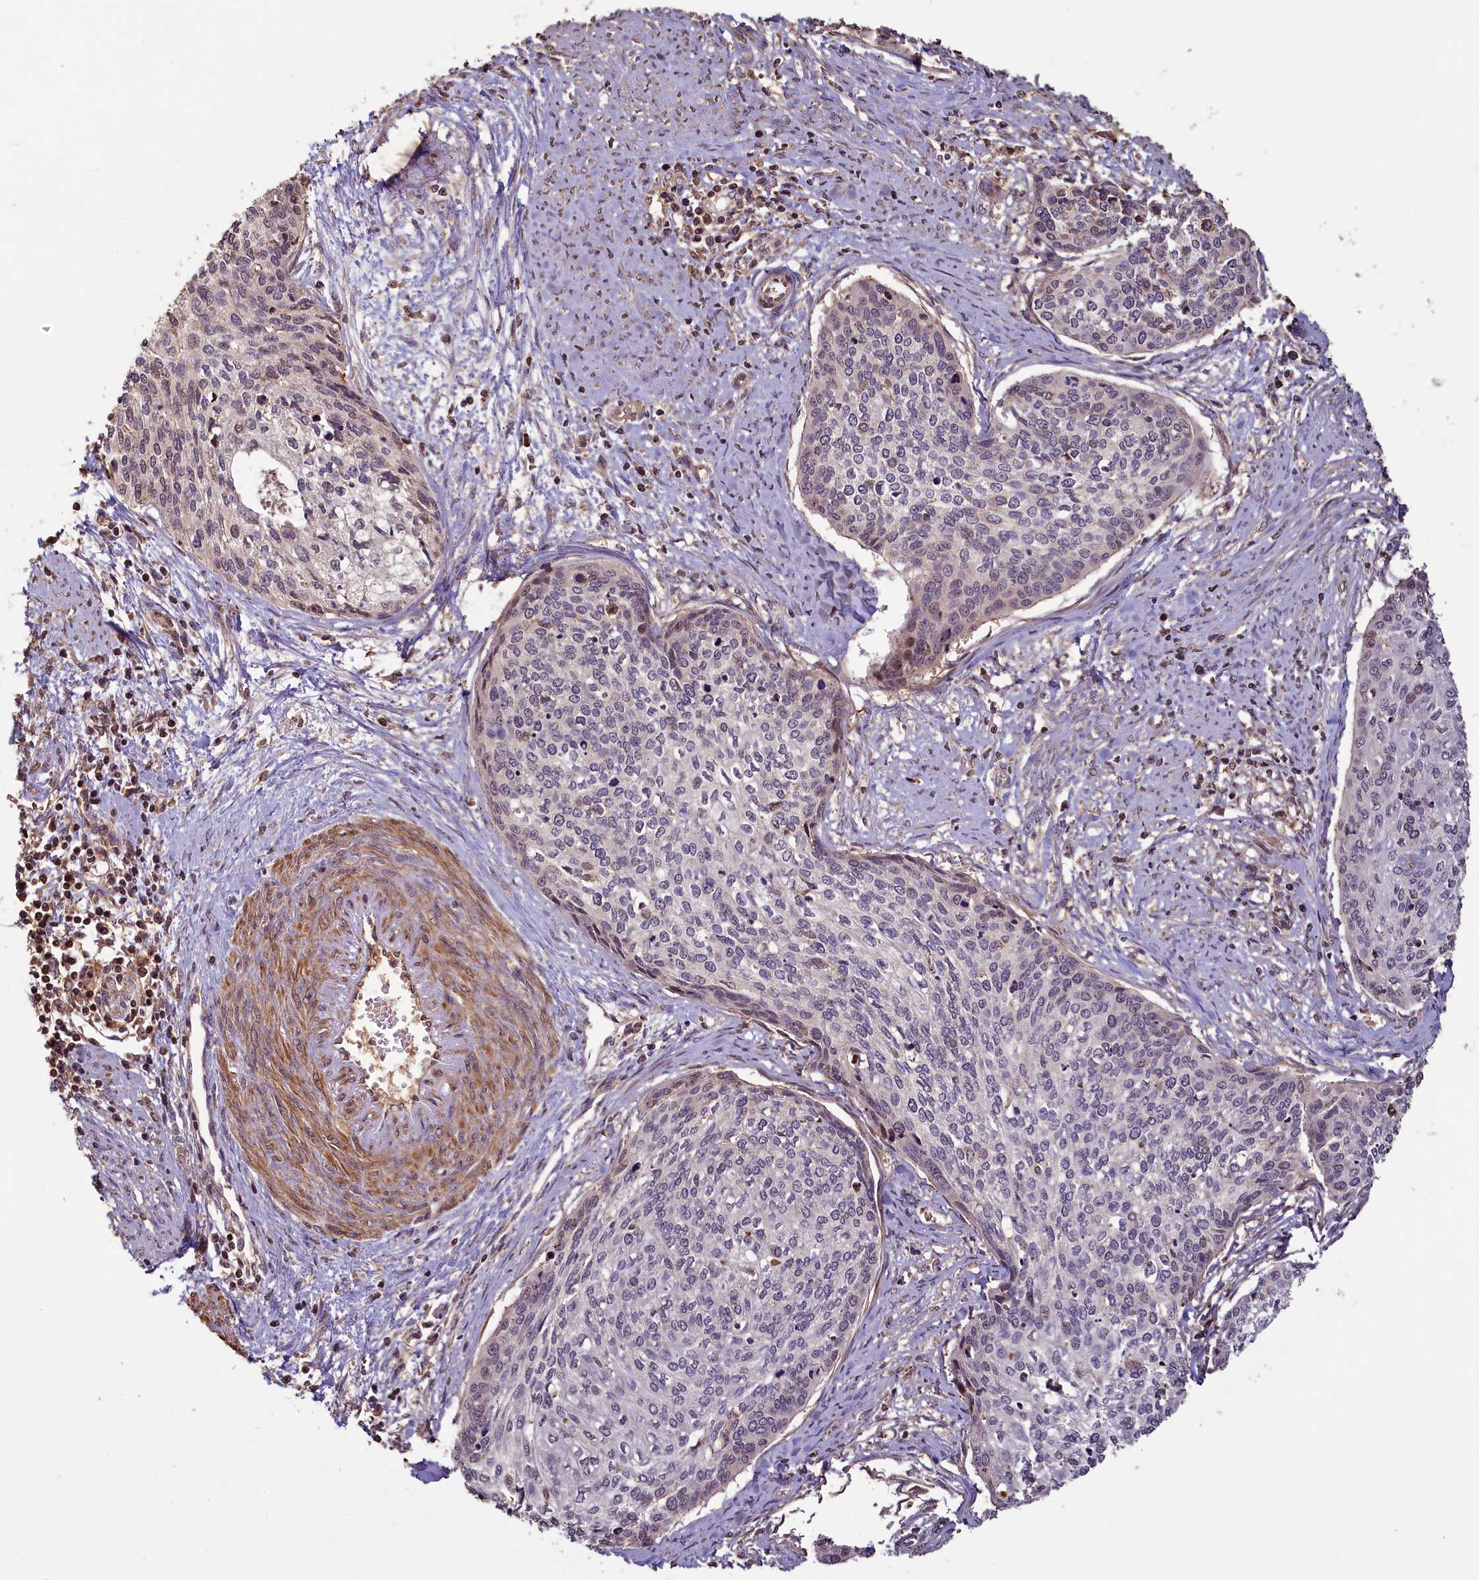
{"staining": {"intensity": "negative", "quantity": "none", "location": "none"}, "tissue": "cervical cancer", "cell_type": "Tumor cells", "image_type": "cancer", "snomed": [{"axis": "morphology", "description": "Squamous cell carcinoma, NOS"}, {"axis": "topography", "description": "Cervix"}], "caption": "This is an immunohistochemistry (IHC) micrograph of human cervical cancer (squamous cell carcinoma). There is no staining in tumor cells.", "gene": "NUDT6", "patient": {"sex": "female", "age": 37}}